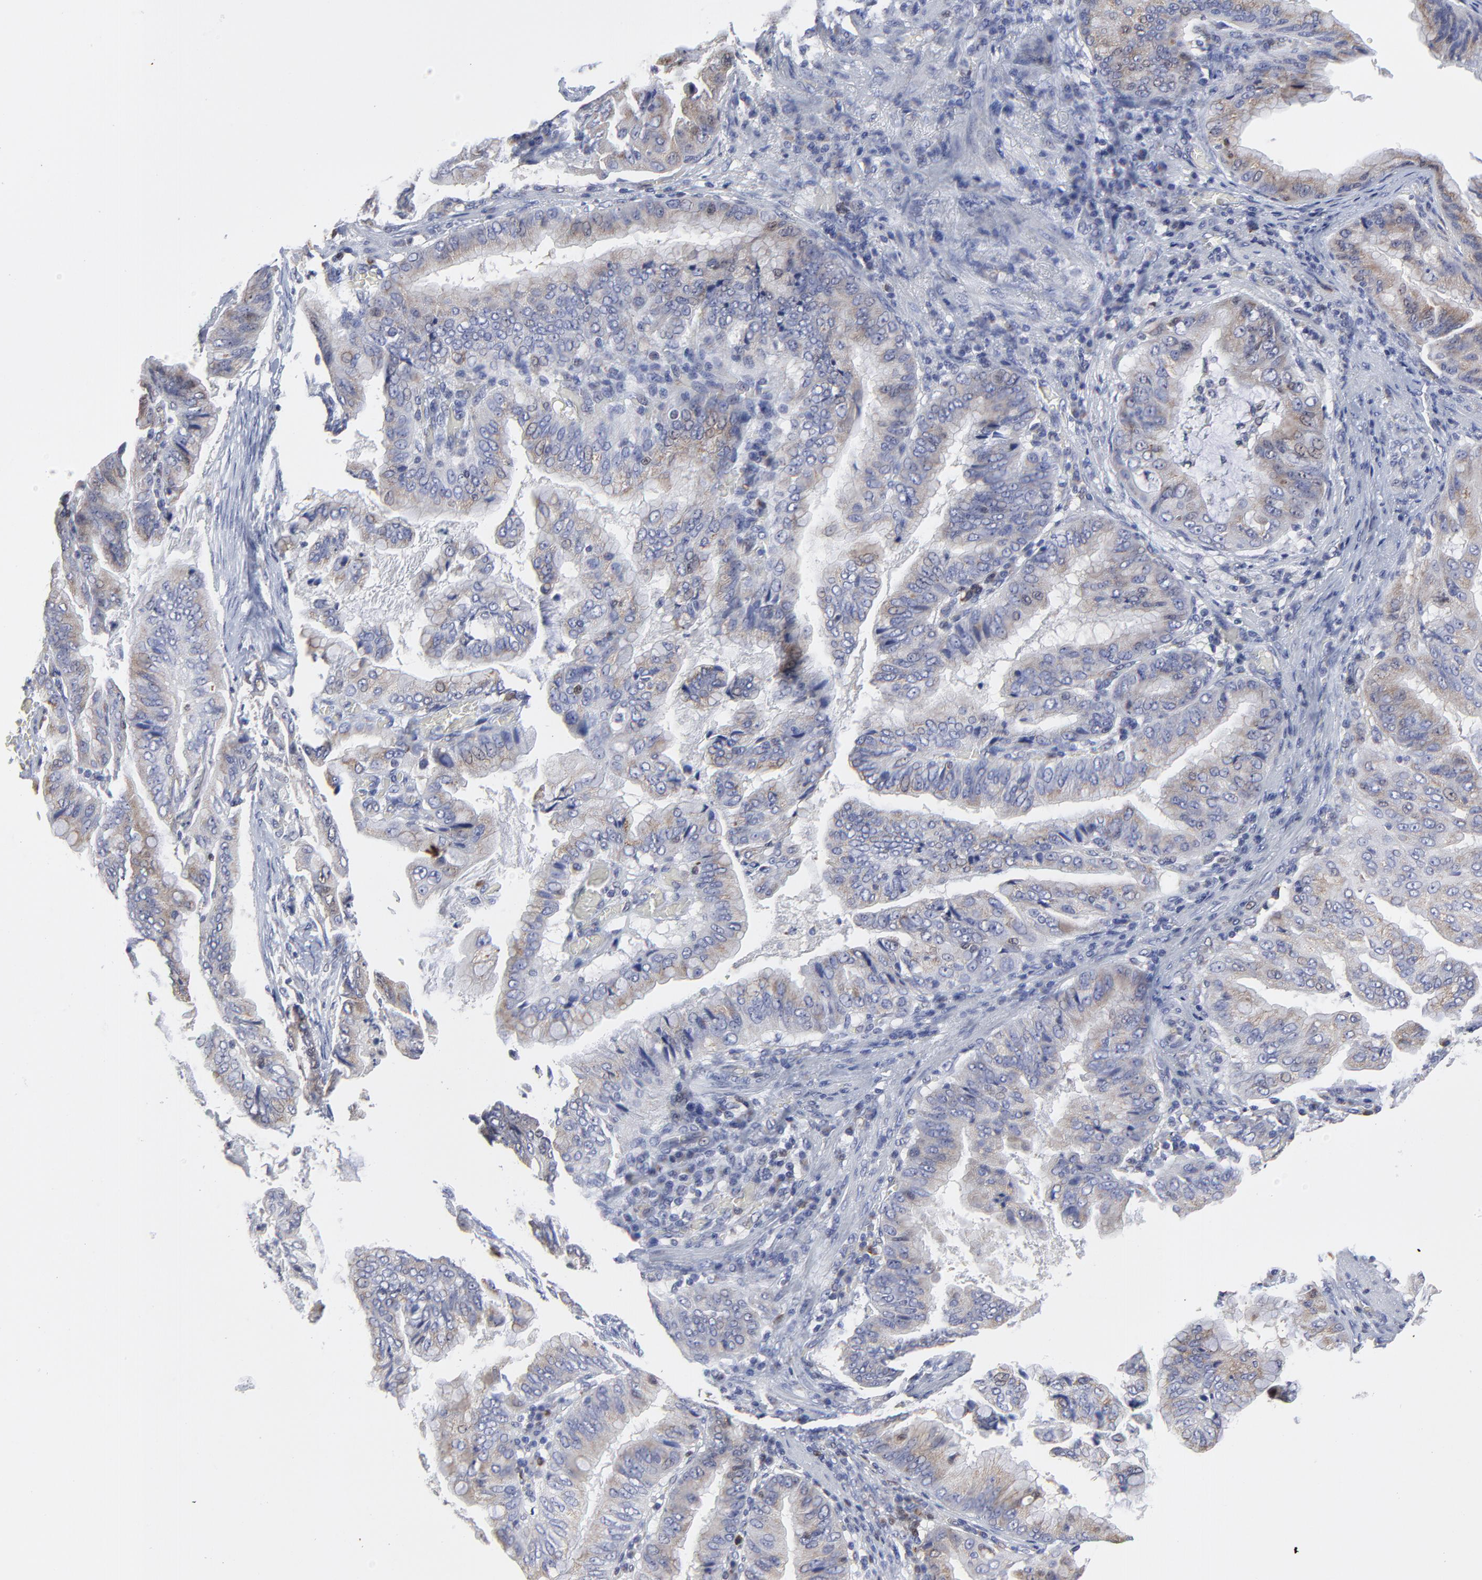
{"staining": {"intensity": "weak", "quantity": "<25%", "location": "cytoplasmic/membranous"}, "tissue": "stomach cancer", "cell_type": "Tumor cells", "image_type": "cancer", "snomed": [{"axis": "morphology", "description": "Adenocarcinoma, NOS"}, {"axis": "topography", "description": "Stomach, upper"}], "caption": "Micrograph shows no significant protein expression in tumor cells of stomach cancer. The staining was performed using DAB (3,3'-diaminobenzidine) to visualize the protein expression in brown, while the nuclei were stained in blue with hematoxylin (Magnification: 20x).", "gene": "NCAPH", "patient": {"sex": "male", "age": 80}}